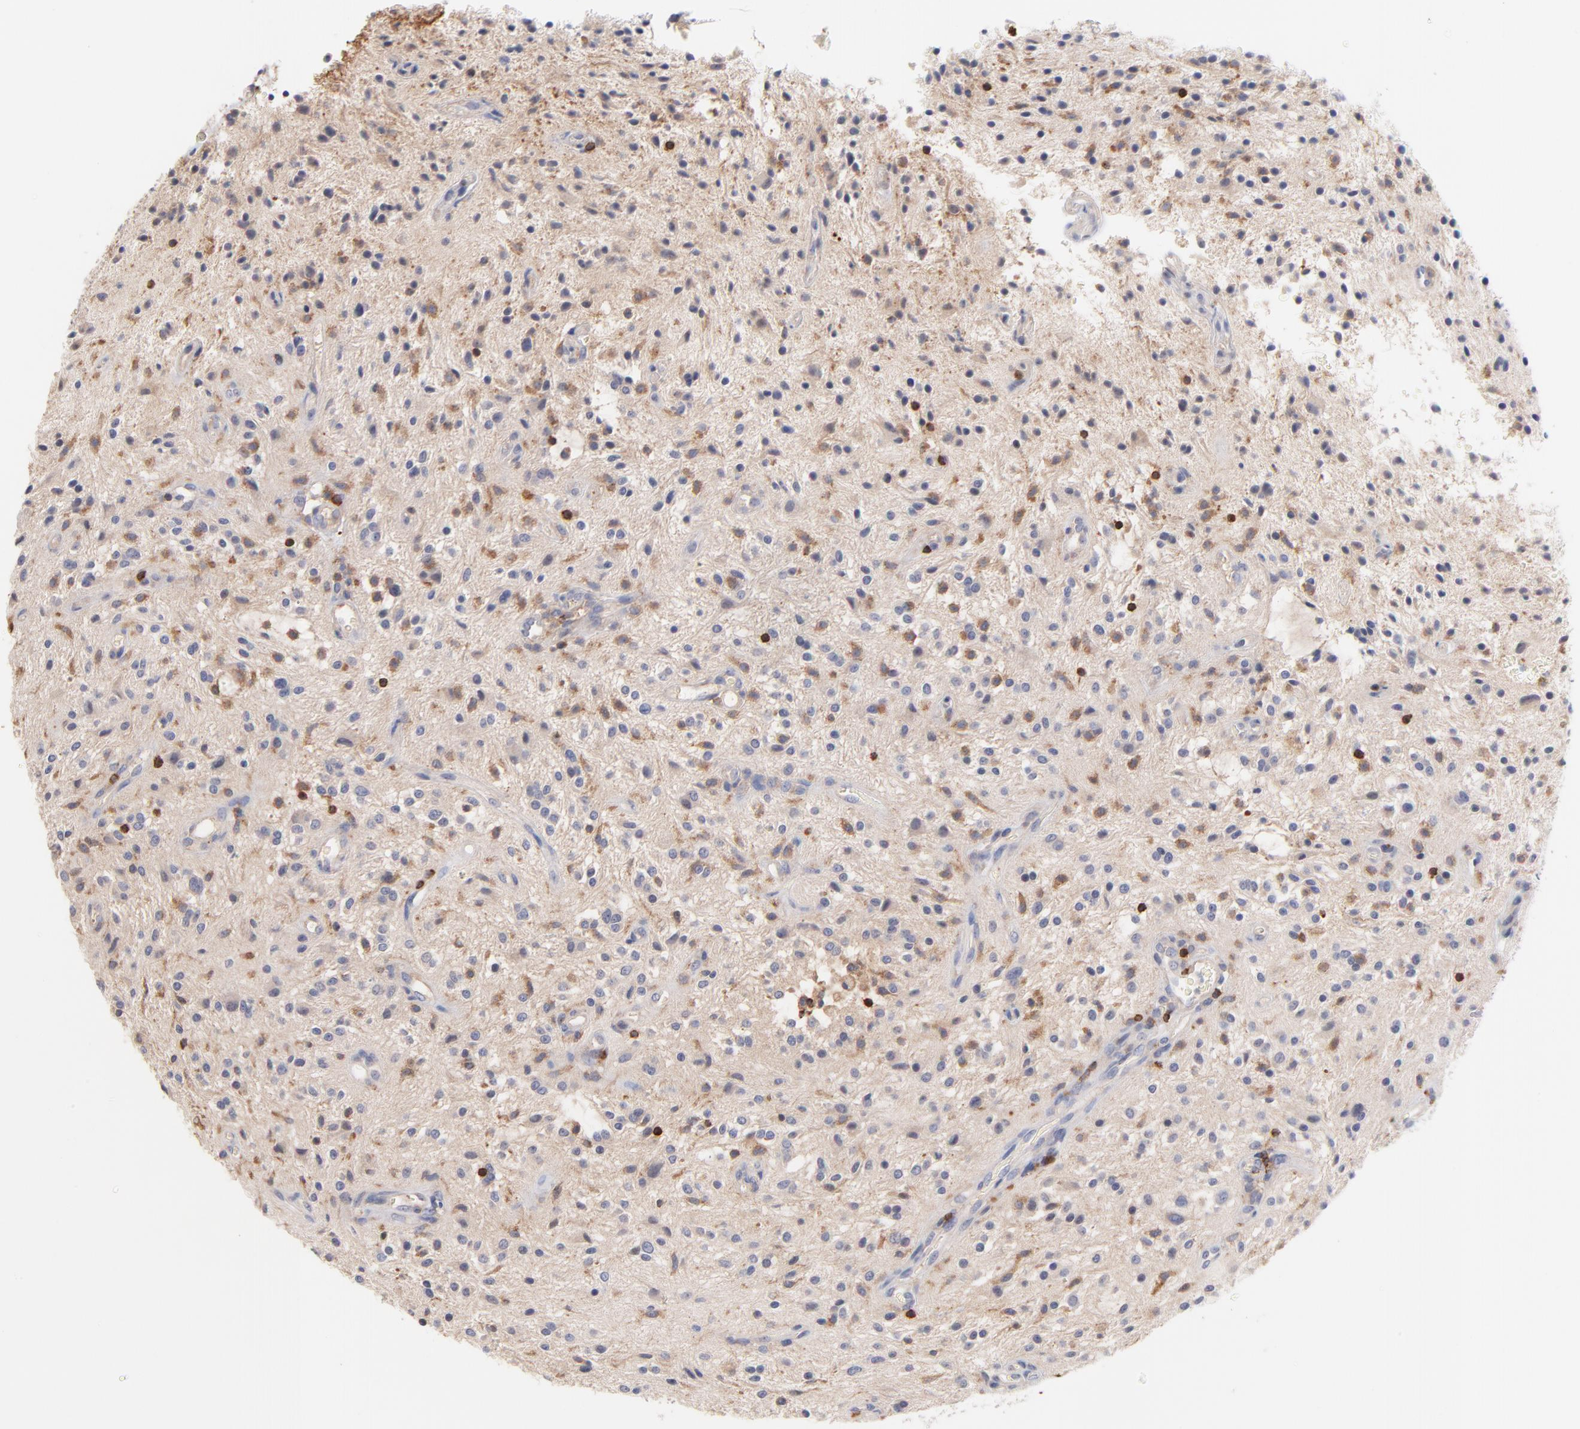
{"staining": {"intensity": "moderate", "quantity": "25%-75%", "location": "cytoplasmic/membranous"}, "tissue": "glioma", "cell_type": "Tumor cells", "image_type": "cancer", "snomed": [{"axis": "morphology", "description": "Glioma, malignant, NOS"}, {"axis": "topography", "description": "Cerebellum"}], "caption": "Immunohistochemical staining of glioma exhibits medium levels of moderate cytoplasmic/membranous staining in approximately 25%-75% of tumor cells. (DAB = brown stain, brightfield microscopy at high magnification).", "gene": "KREMEN2", "patient": {"sex": "female", "age": 10}}